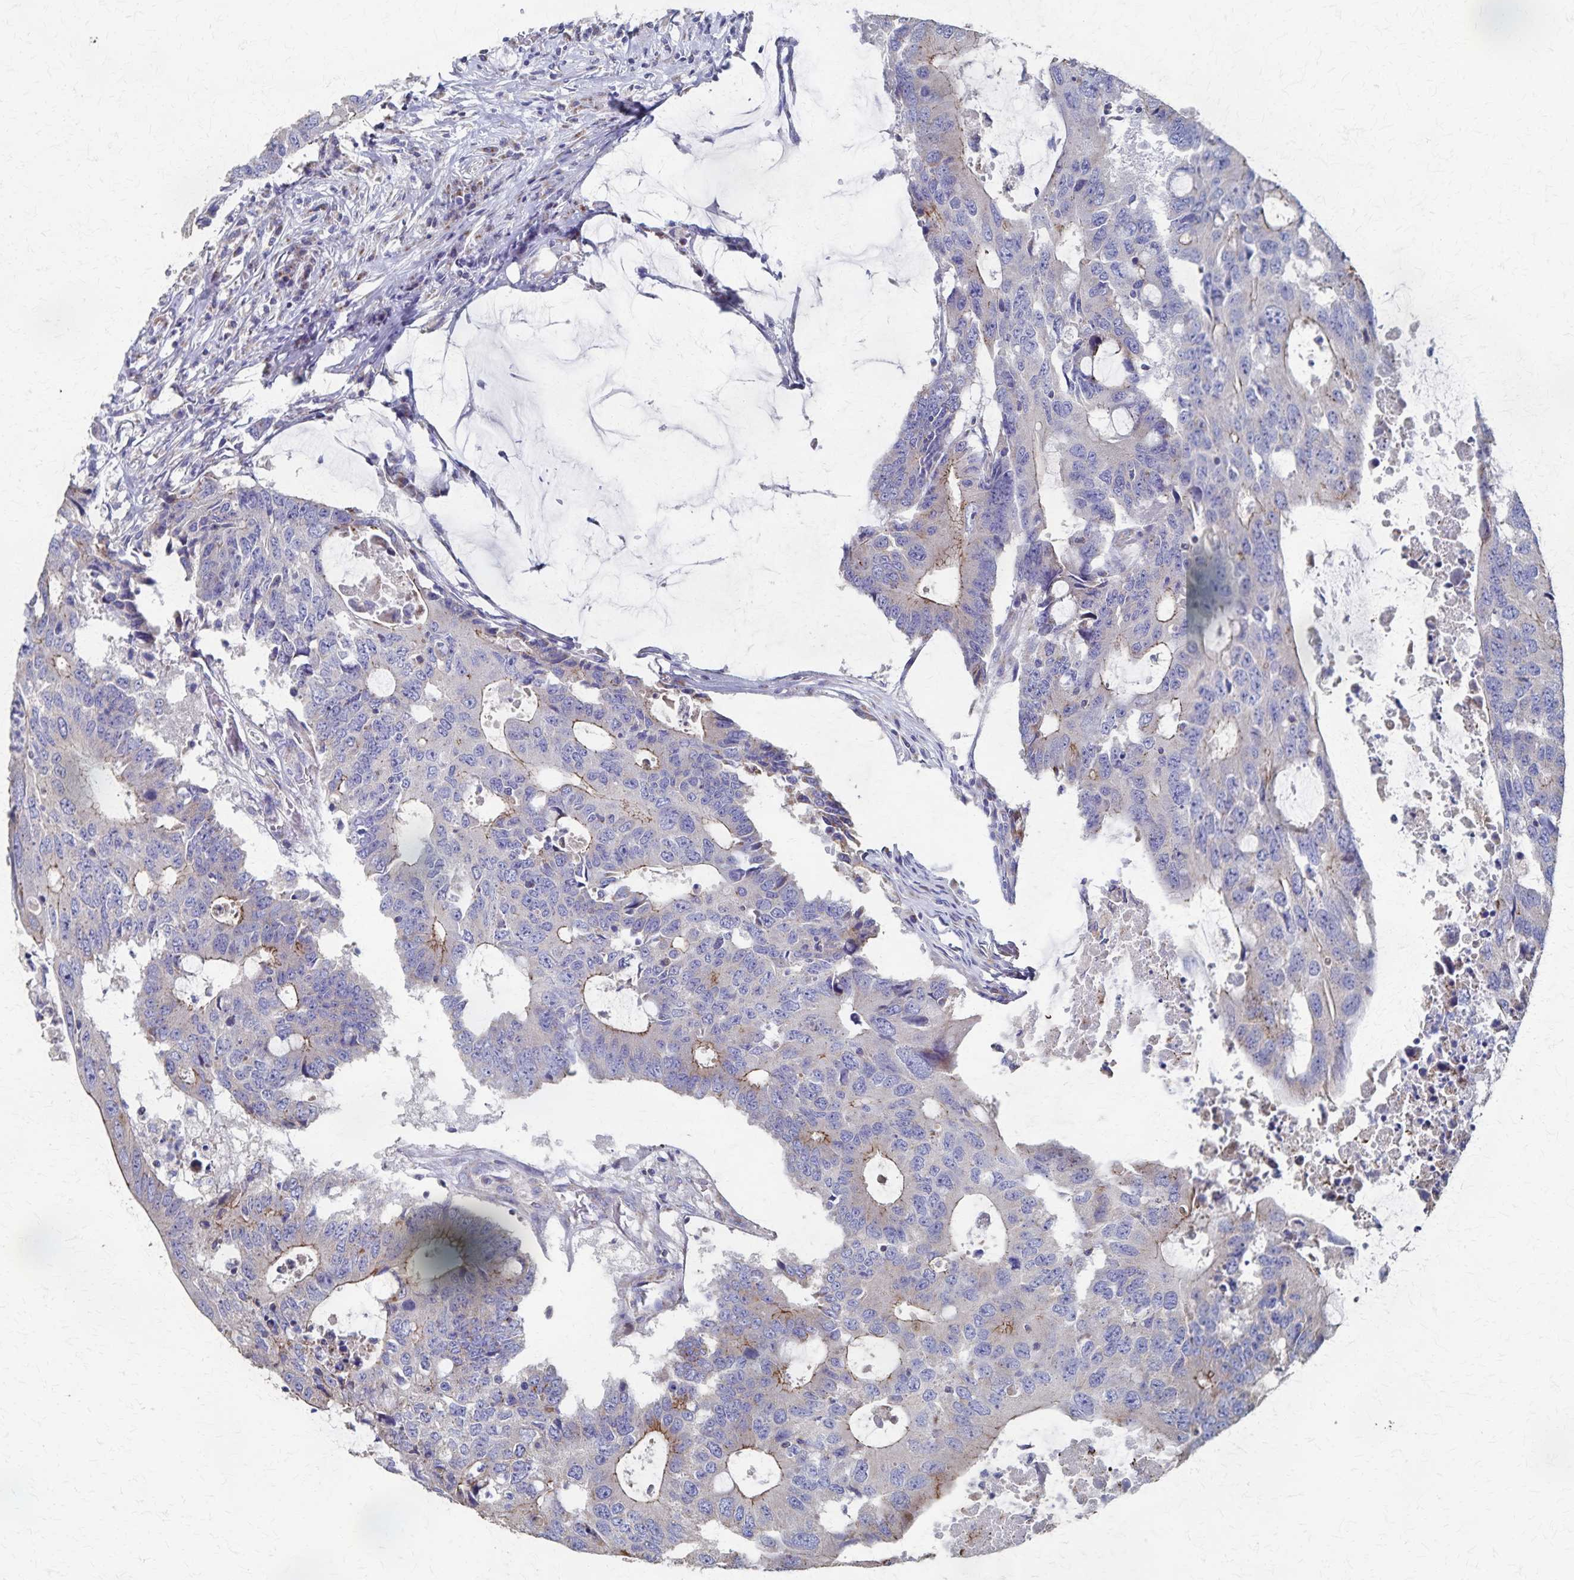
{"staining": {"intensity": "moderate", "quantity": "25%-75%", "location": "cytoplasmic/membranous"}, "tissue": "colorectal cancer", "cell_type": "Tumor cells", "image_type": "cancer", "snomed": [{"axis": "morphology", "description": "Adenocarcinoma, NOS"}, {"axis": "topography", "description": "Colon"}], "caption": "Adenocarcinoma (colorectal) was stained to show a protein in brown. There is medium levels of moderate cytoplasmic/membranous positivity in about 25%-75% of tumor cells.", "gene": "PGAP2", "patient": {"sex": "male", "age": 71}}